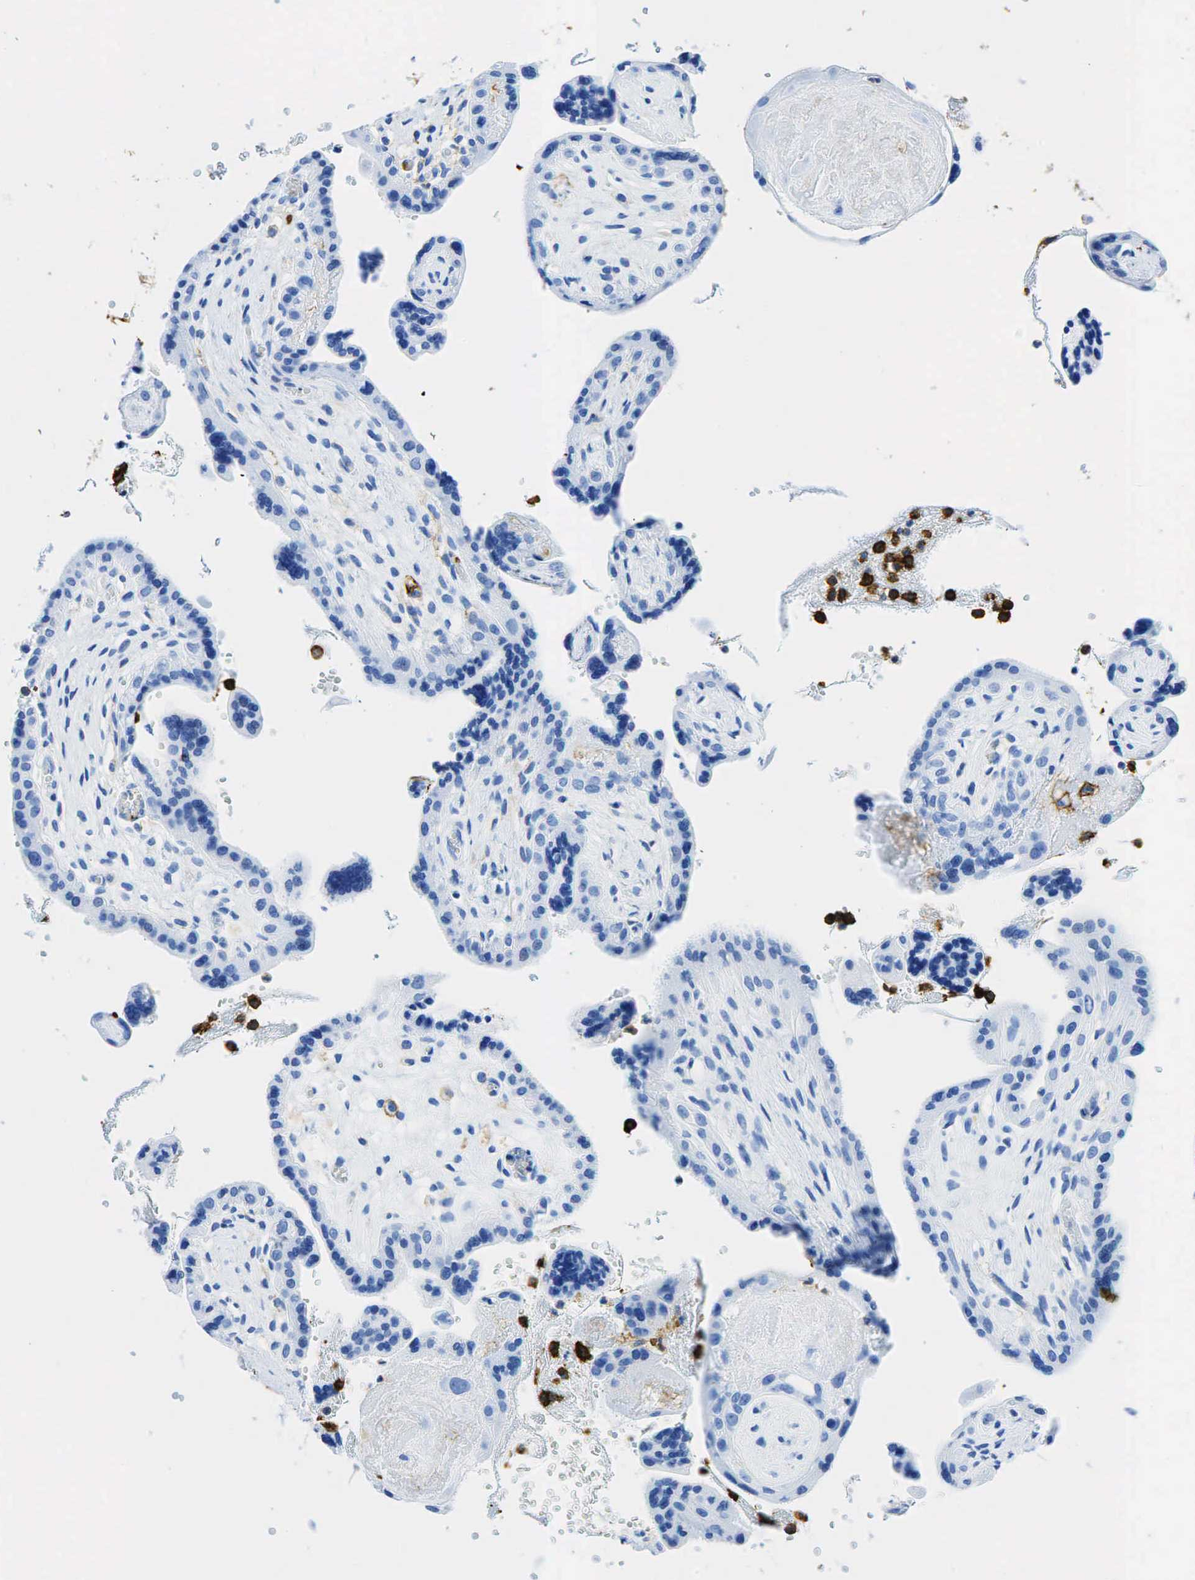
{"staining": {"intensity": "negative", "quantity": "none", "location": "none"}, "tissue": "placenta", "cell_type": "Decidual cells", "image_type": "normal", "snomed": [{"axis": "morphology", "description": "Normal tissue, NOS"}, {"axis": "topography", "description": "Placenta"}], "caption": "This is an IHC photomicrograph of normal human placenta. There is no positivity in decidual cells.", "gene": "PTPRC", "patient": {"sex": "female", "age": 24}}